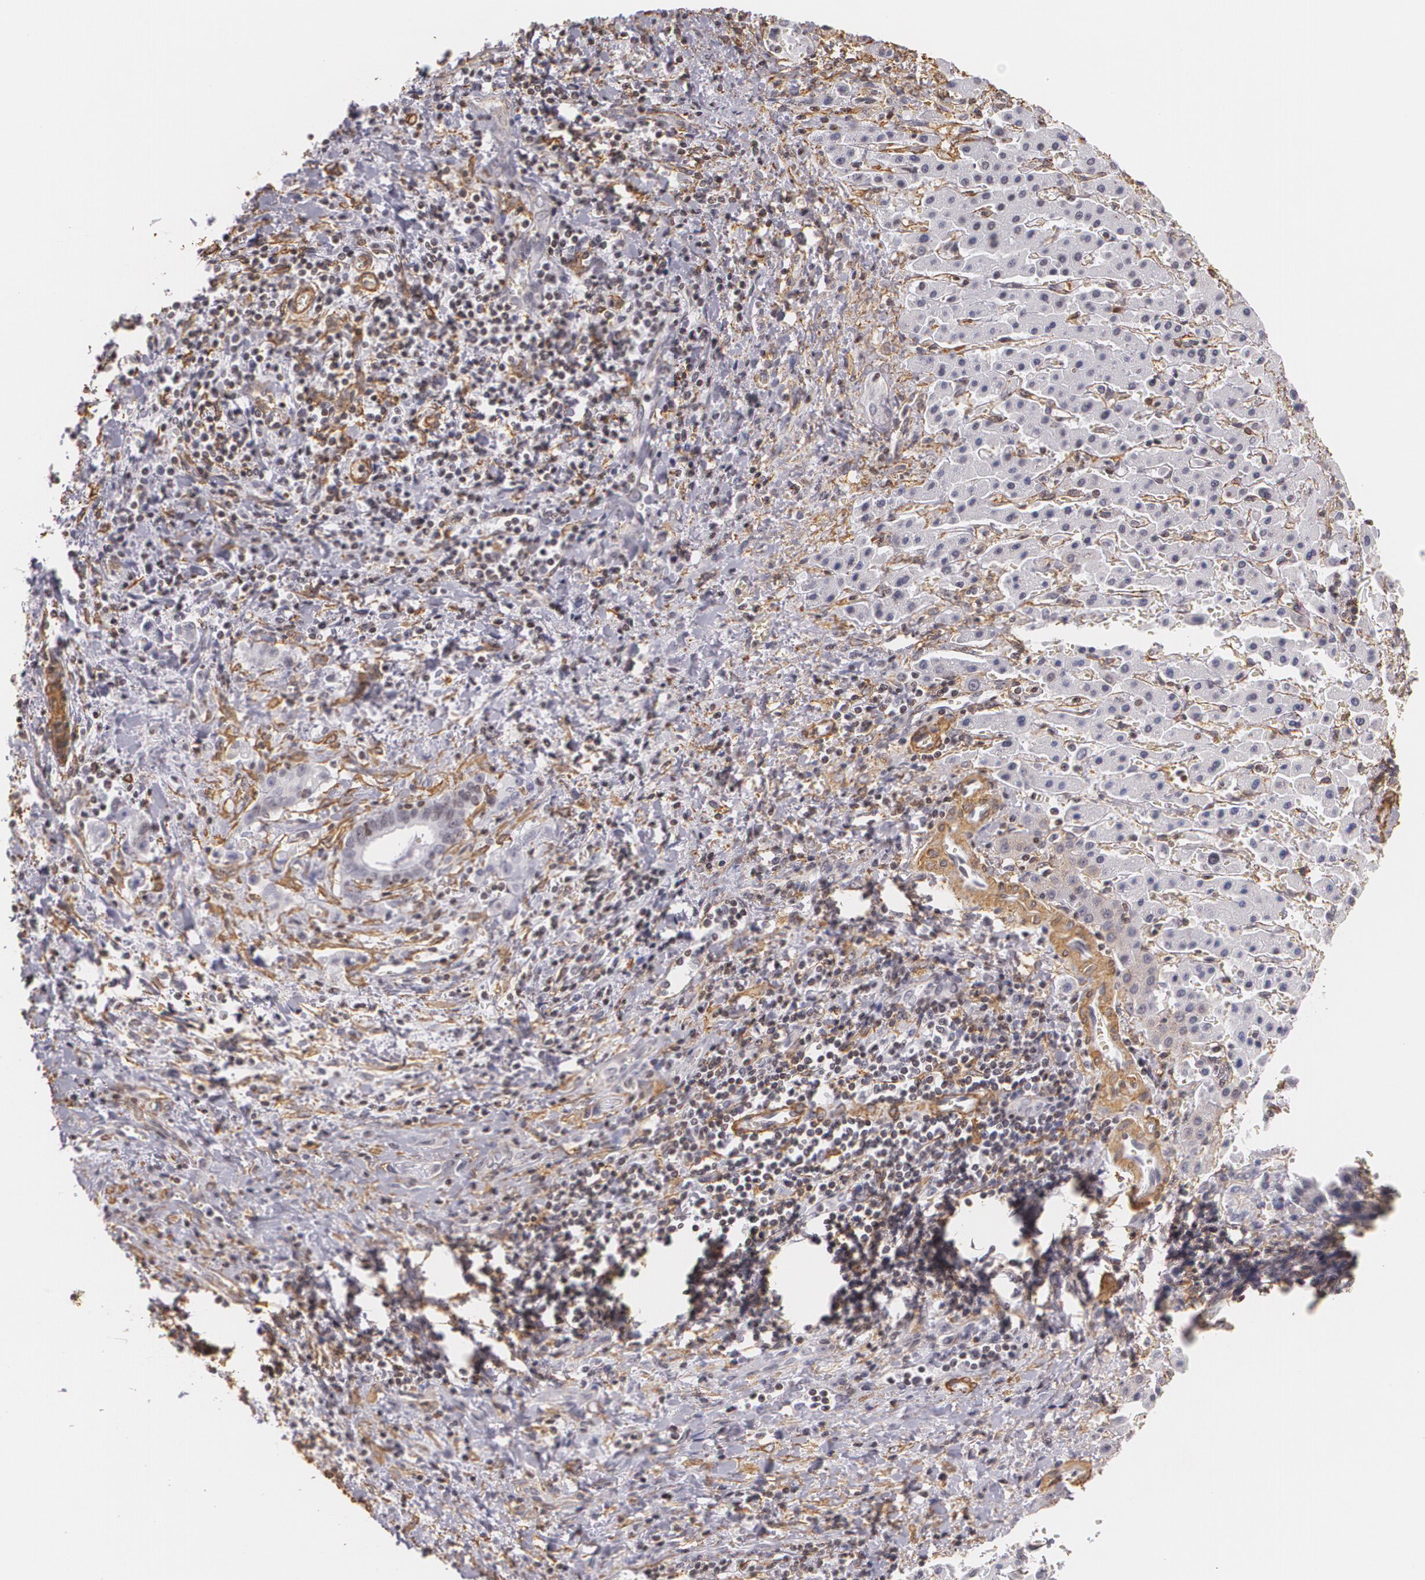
{"staining": {"intensity": "weak", "quantity": "<25%", "location": "cytoplasmic/membranous"}, "tissue": "liver cancer", "cell_type": "Tumor cells", "image_type": "cancer", "snomed": [{"axis": "morphology", "description": "Cholangiocarcinoma"}, {"axis": "topography", "description": "Liver"}], "caption": "An image of human liver cholangiocarcinoma is negative for staining in tumor cells.", "gene": "VAMP1", "patient": {"sex": "male", "age": 57}}